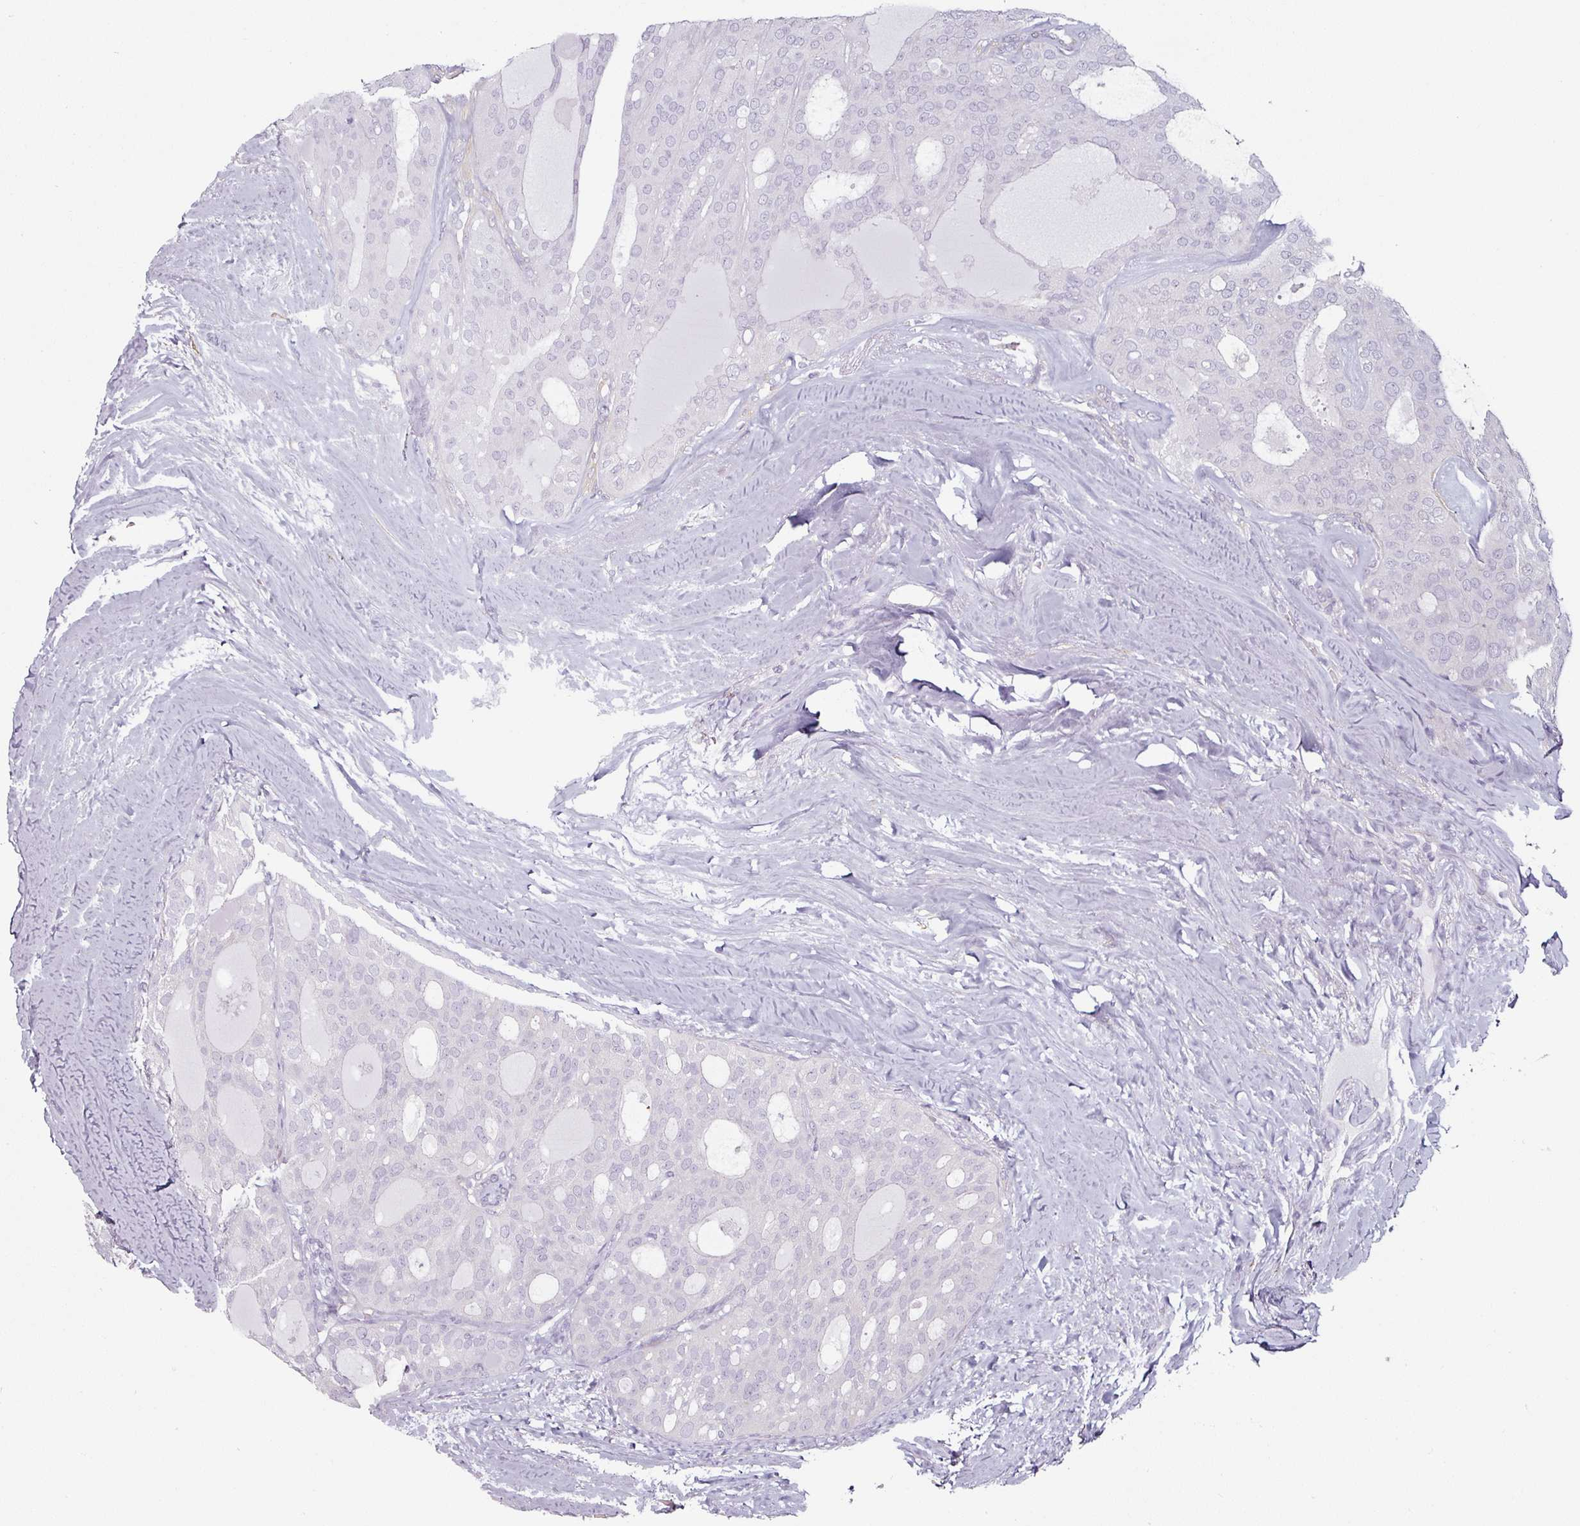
{"staining": {"intensity": "negative", "quantity": "none", "location": "none"}, "tissue": "thyroid cancer", "cell_type": "Tumor cells", "image_type": "cancer", "snomed": [{"axis": "morphology", "description": "Follicular adenoma carcinoma, NOS"}, {"axis": "topography", "description": "Thyroid gland"}], "caption": "High magnification brightfield microscopy of thyroid cancer stained with DAB (3,3'-diaminobenzidine) (brown) and counterstained with hematoxylin (blue): tumor cells show no significant expression.", "gene": "CAP2", "patient": {"sex": "male", "age": 75}}